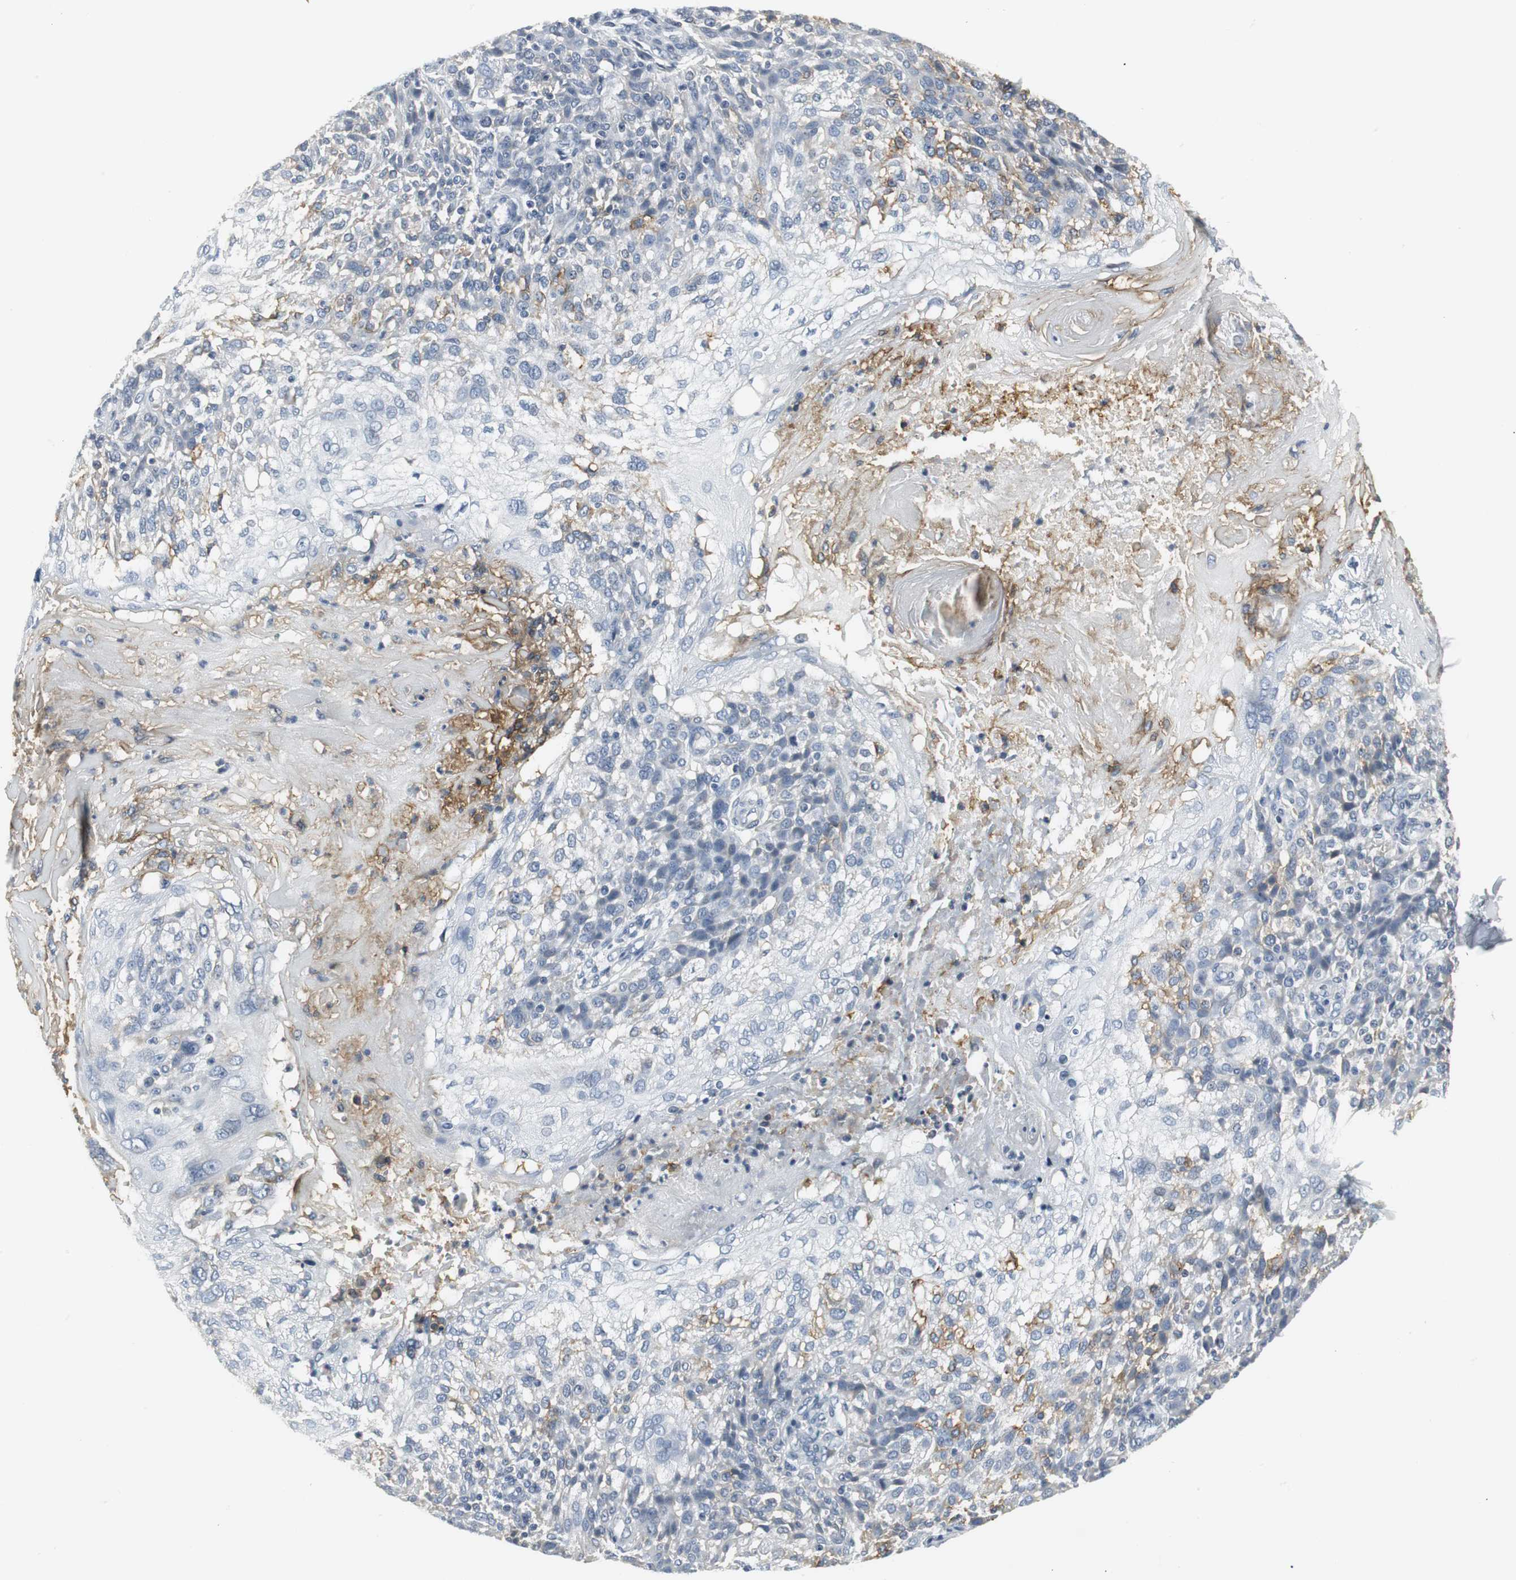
{"staining": {"intensity": "weak", "quantity": "<25%", "location": "cytoplasmic/membranous"}, "tissue": "skin cancer", "cell_type": "Tumor cells", "image_type": "cancer", "snomed": [{"axis": "morphology", "description": "Normal tissue, NOS"}, {"axis": "morphology", "description": "Squamous cell carcinoma, NOS"}, {"axis": "topography", "description": "Skin"}], "caption": "This is an immunohistochemistry image of human skin cancer (squamous cell carcinoma). There is no positivity in tumor cells.", "gene": "SLC2A5", "patient": {"sex": "female", "age": 83}}